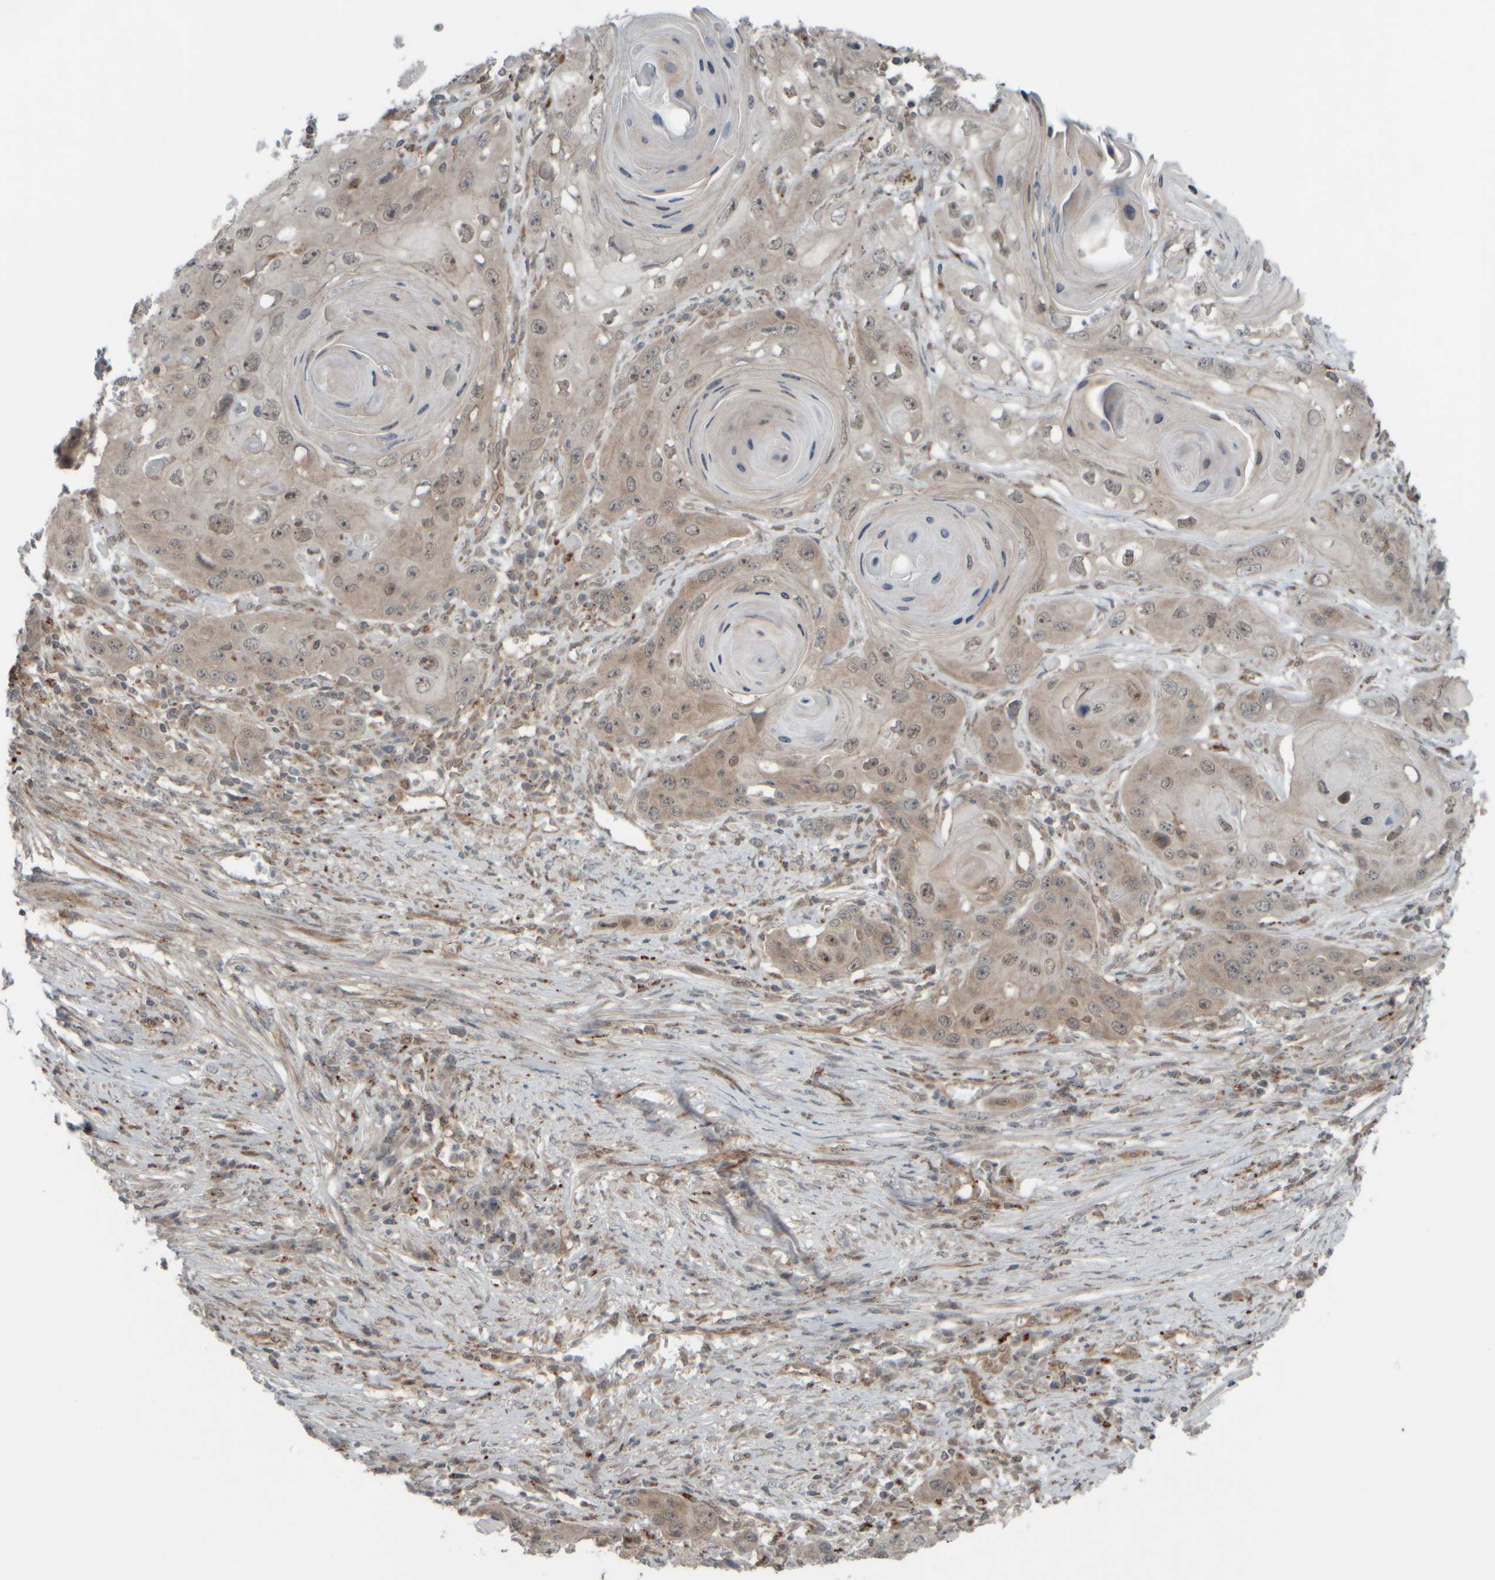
{"staining": {"intensity": "weak", "quantity": "25%-75%", "location": "cytoplasmic/membranous"}, "tissue": "skin cancer", "cell_type": "Tumor cells", "image_type": "cancer", "snomed": [{"axis": "morphology", "description": "Squamous cell carcinoma, NOS"}, {"axis": "topography", "description": "Skin"}], "caption": "Human skin cancer stained with a protein marker demonstrates weak staining in tumor cells.", "gene": "GIGYF1", "patient": {"sex": "male", "age": 55}}